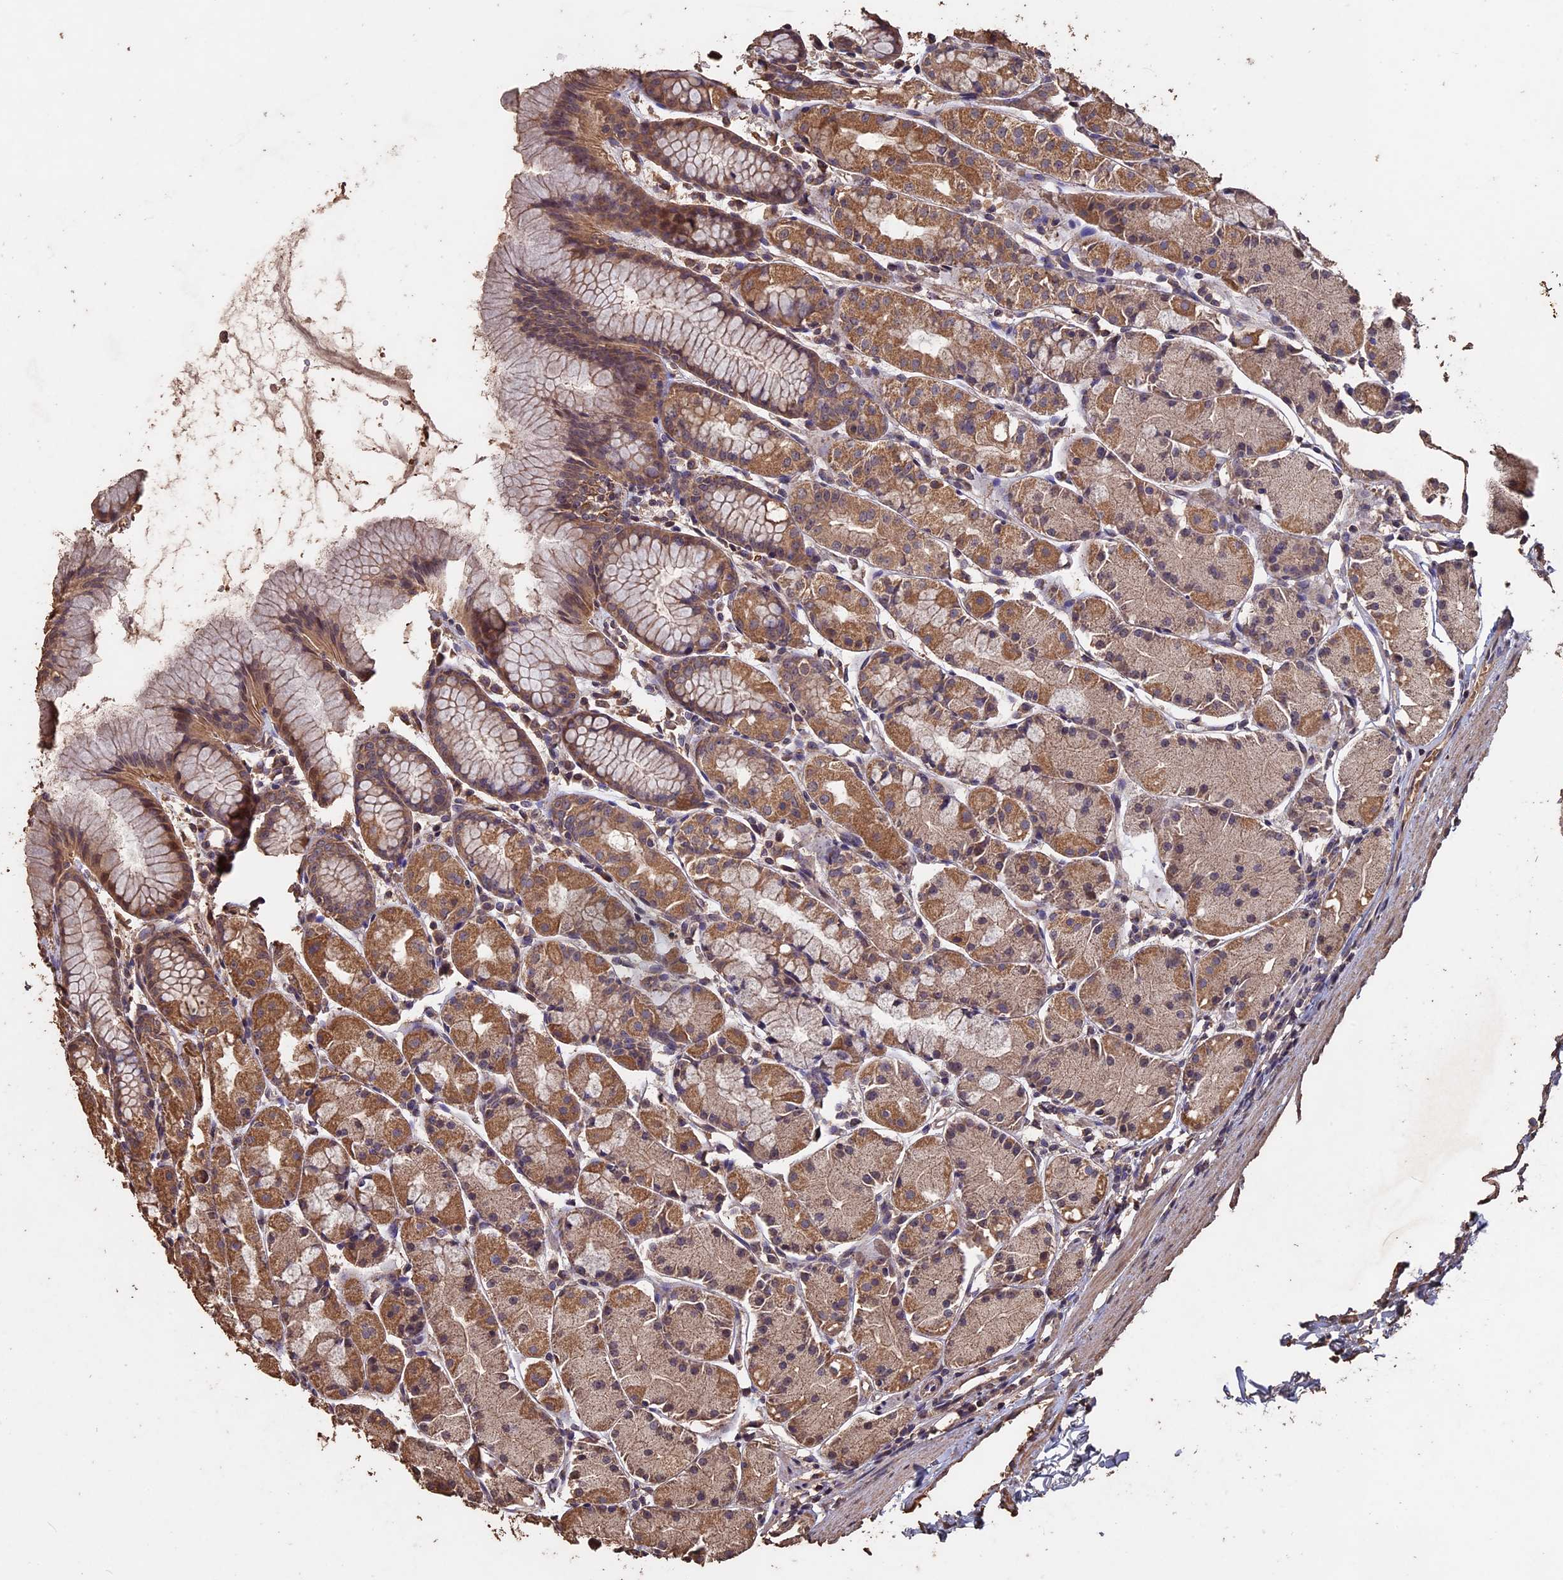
{"staining": {"intensity": "moderate", "quantity": ">75%", "location": "cytoplasmic/membranous"}, "tissue": "stomach", "cell_type": "Glandular cells", "image_type": "normal", "snomed": [{"axis": "morphology", "description": "Normal tissue, NOS"}, {"axis": "topography", "description": "Stomach, upper"}], "caption": "Immunohistochemical staining of unremarkable stomach shows >75% levels of moderate cytoplasmic/membranous protein staining in approximately >75% of glandular cells.", "gene": "HUNK", "patient": {"sex": "male", "age": 47}}